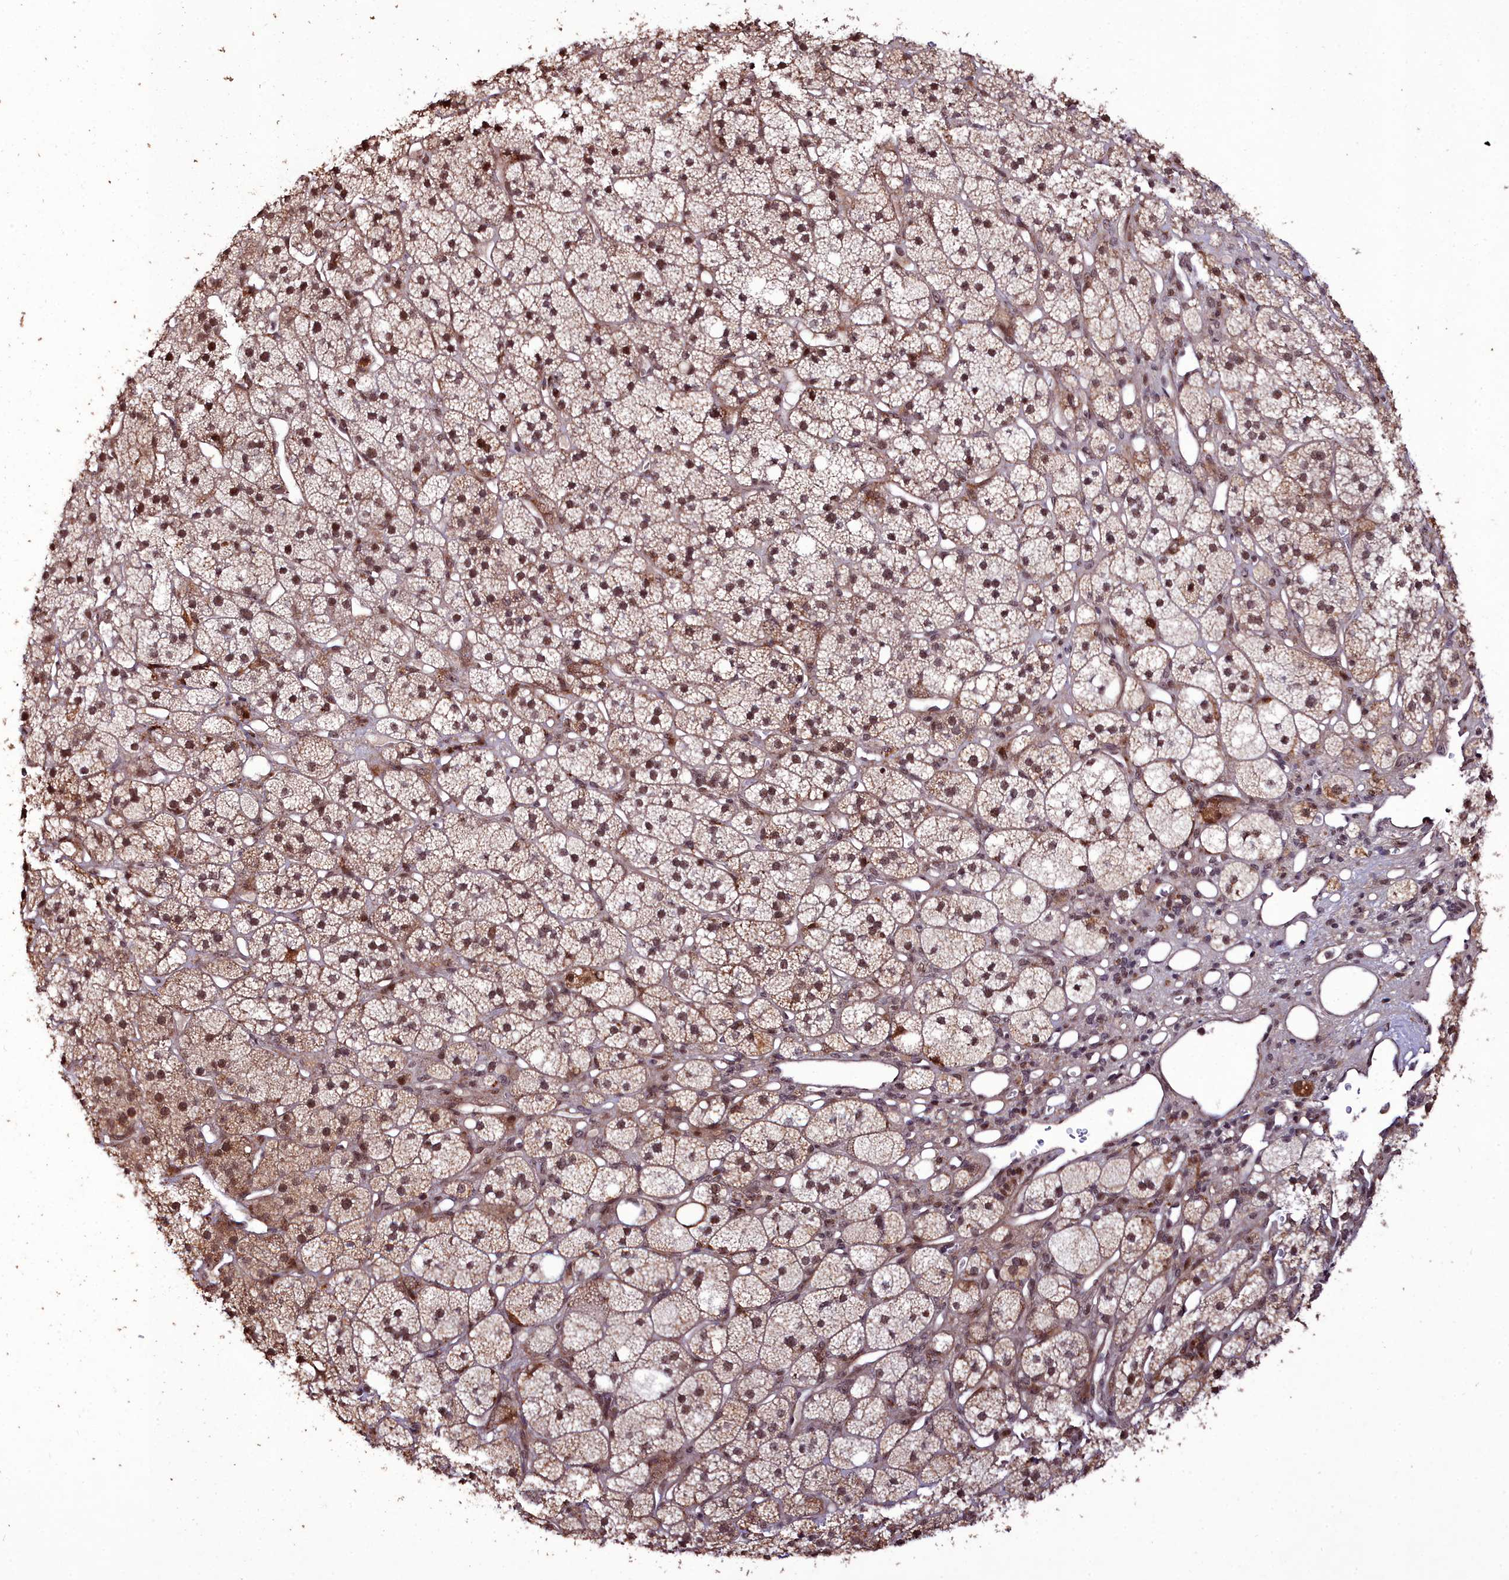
{"staining": {"intensity": "moderate", "quantity": ">75%", "location": "cytoplasmic/membranous,nuclear"}, "tissue": "adrenal gland", "cell_type": "Glandular cells", "image_type": "normal", "snomed": [{"axis": "morphology", "description": "Normal tissue, NOS"}, {"axis": "topography", "description": "Adrenal gland"}], "caption": "Protein analysis of normal adrenal gland shows moderate cytoplasmic/membranous,nuclear staining in about >75% of glandular cells. The staining was performed using DAB (3,3'-diaminobenzidine), with brown indicating positive protein expression. Nuclei are stained blue with hematoxylin.", "gene": "CXXC1", "patient": {"sex": "male", "age": 61}}